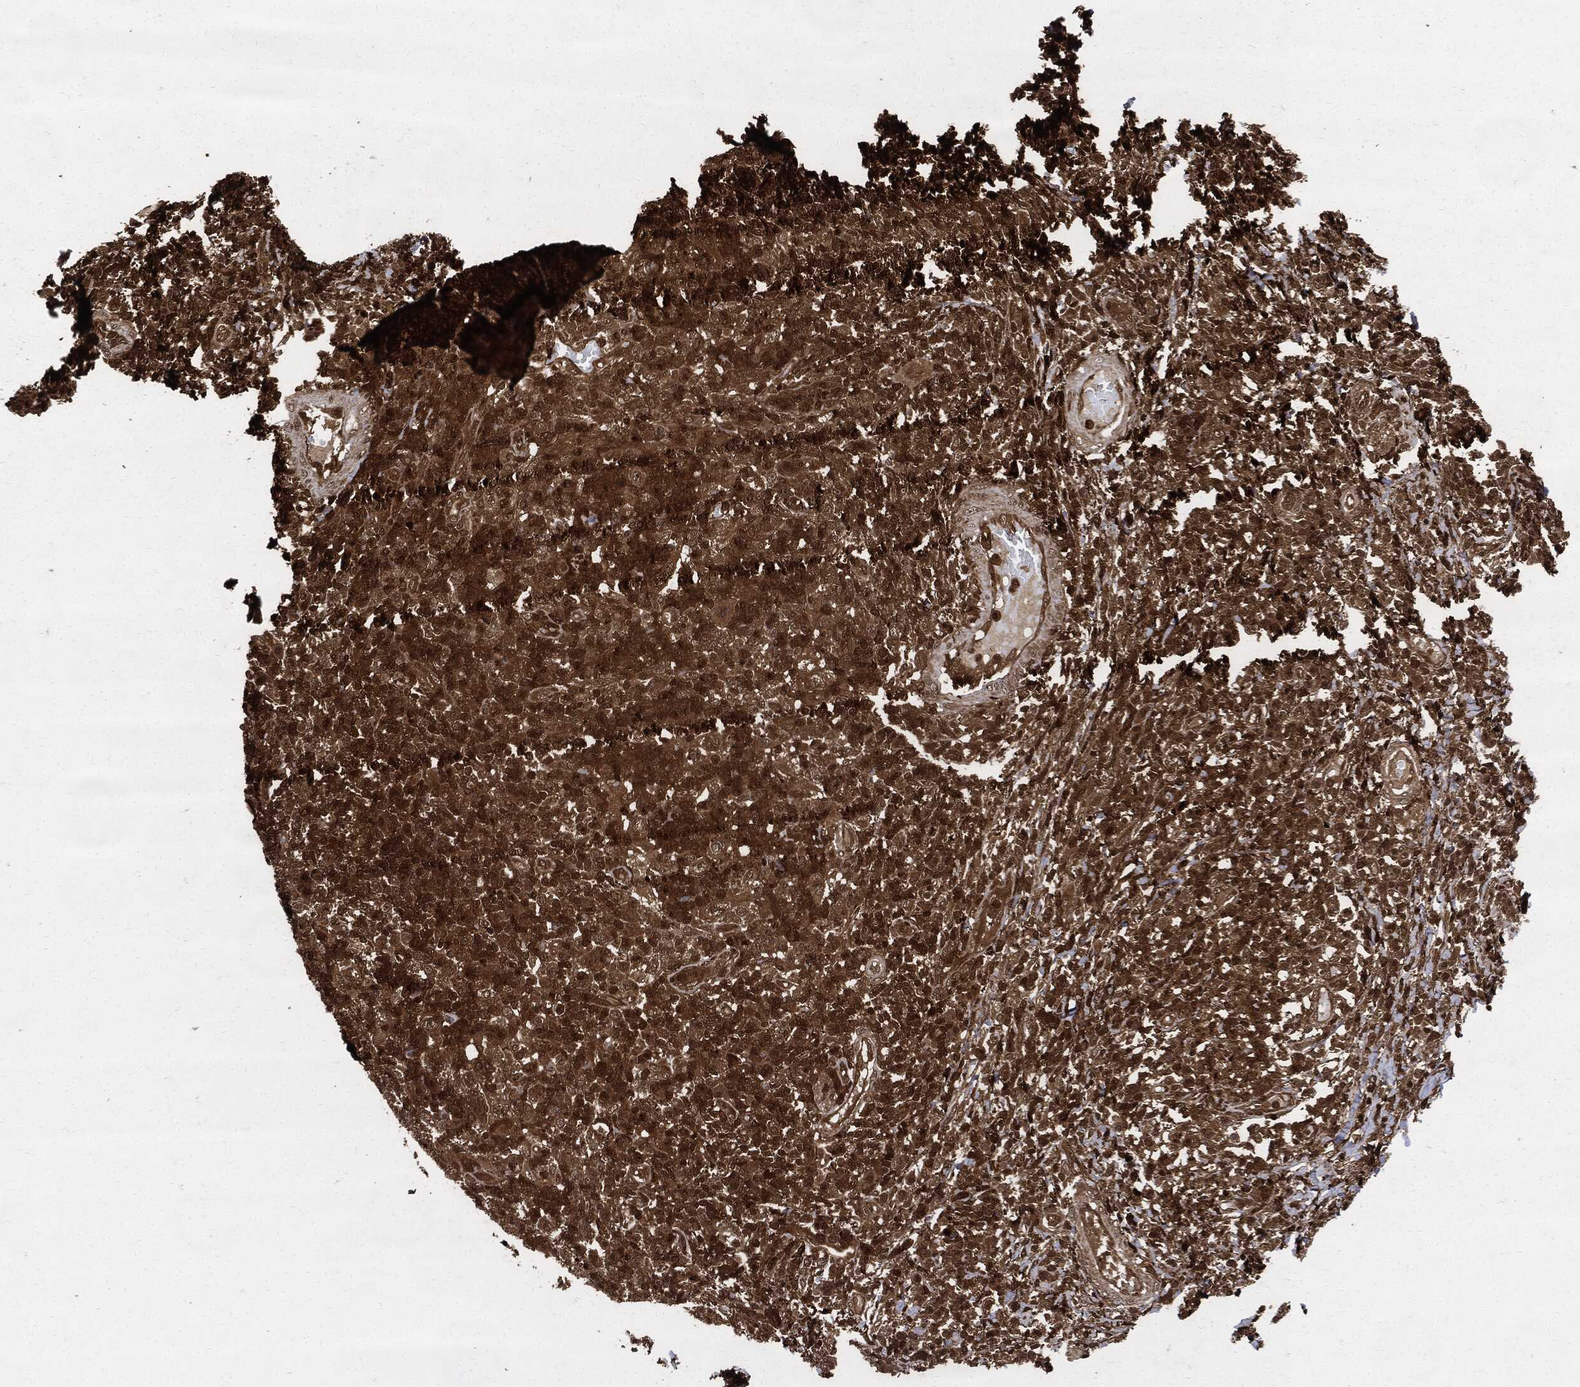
{"staining": {"intensity": "moderate", "quantity": ">75%", "location": "cytoplasmic/membranous"}, "tissue": "cervical cancer", "cell_type": "Tumor cells", "image_type": "cancer", "snomed": [{"axis": "morphology", "description": "Squamous cell carcinoma, NOS"}, {"axis": "topography", "description": "Cervix"}], "caption": "Squamous cell carcinoma (cervical) stained for a protein (brown) displays moderate cytoplasmic/membranous positive staining in approximately >75% of tumor cells.", "gene": "YWHAB", "patient": {"sex": "female", "age": 26}}